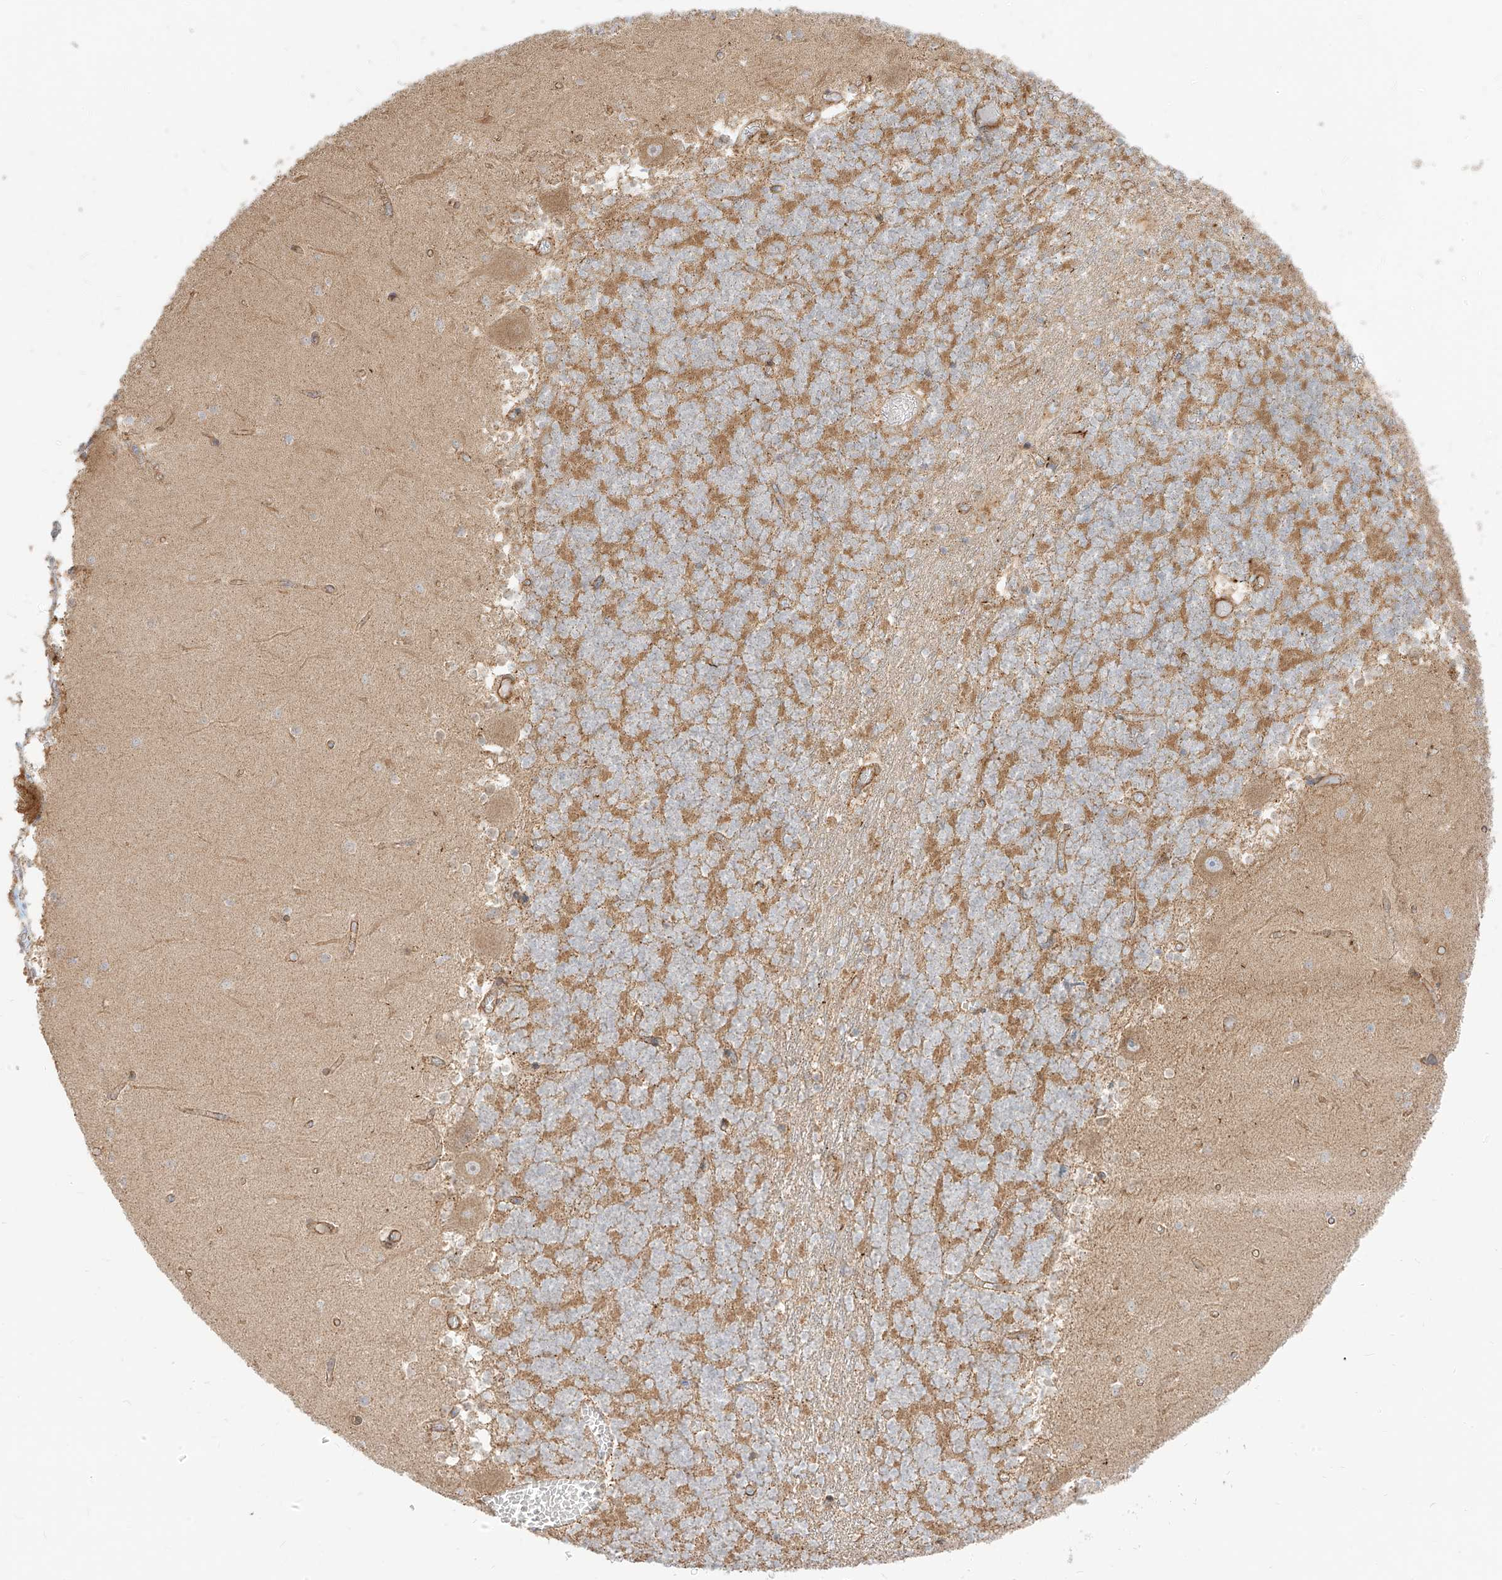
{"staining": {"intensity": "moderate", "quantity": "25%-75%", "location": "cytoplasmic/membranous"}, "tissue": "cerebellum", "cell_type": "Cells in granular layer", "image_type": "normal", "snomed": [{"axis": "morphology", "description": "Normal tissue, NOS"}, {"axis": "topography", "description": "Cerebellum"}], "caption": "Immunohistochemistry photomicrograph of benign cerebellum: cerebellum stained using IHC exhibits medium levels of moderate protein expression localized specifically in the cytoplasmic/membranous of cells in granular layer, appearing as a cytoplasmic/membranous brown color.", "gene": "PLCL1", "patient": {"sex": "female", "age": 28}}